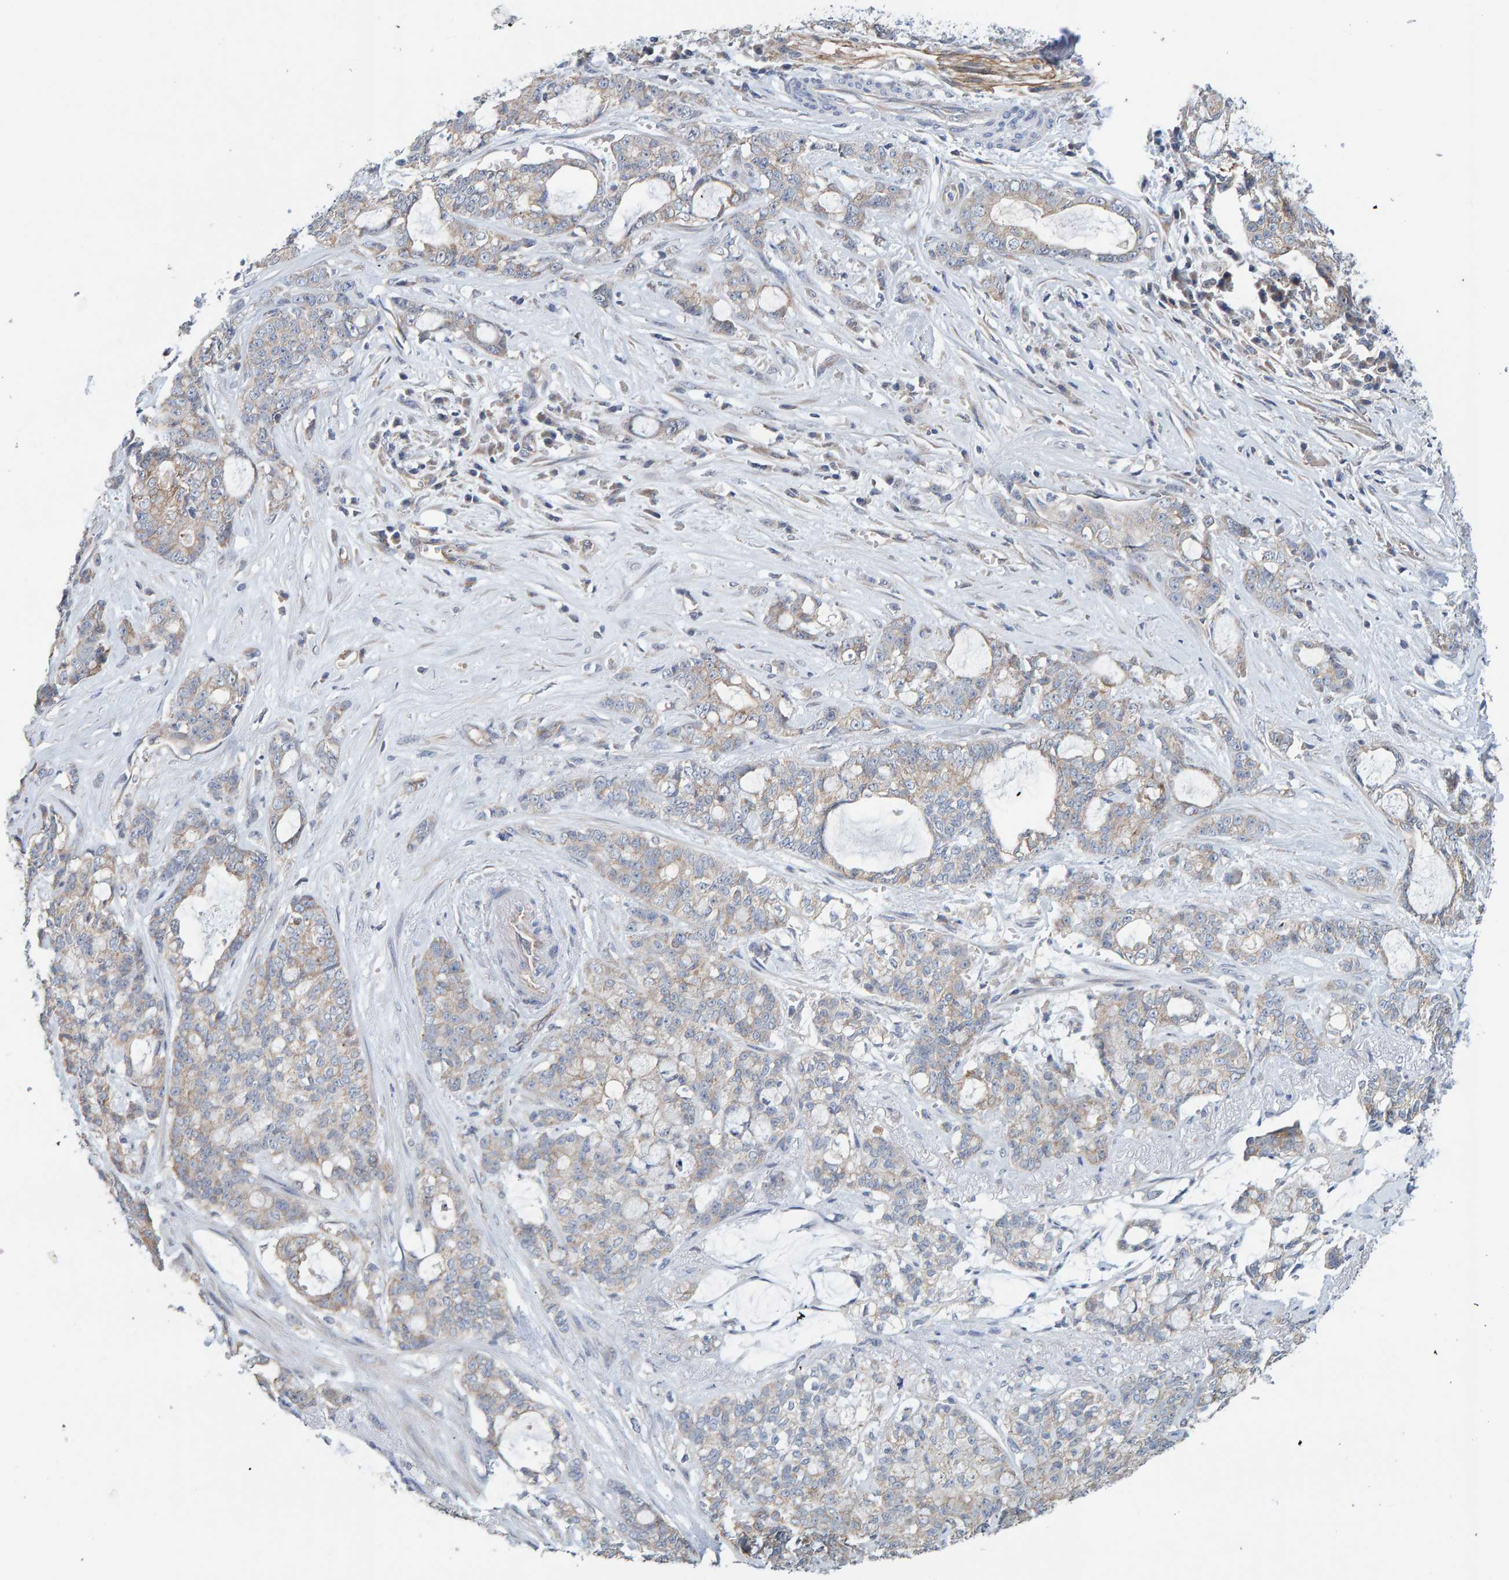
{"staining": {"intensity": "weak", "quantity": "<25%", "location": "cytoplasmic/membranous"}, "tissue": "pancreatic cancer", "cell_type": "Tumor cells", "image_type": "cancer", "snomed": [{"axis": "morphology", "description": "Adenocarcinoma, NOS"}, {"axis": "topography", "description": "Pancreas"}], "caption": "DAB (3,3'-diaminobenzidine) immunohistochemical staining of human pancreatic cancer (adenocarcinoma) exhibits no significant positivity in tumor cells. (DAB (3,3'-diaminobenzidine) immunohistochemistry visualized using brightfield microscopy, high magnification).", "gene": "RGP1", "patient": {"sex": "female", "age": 73}}